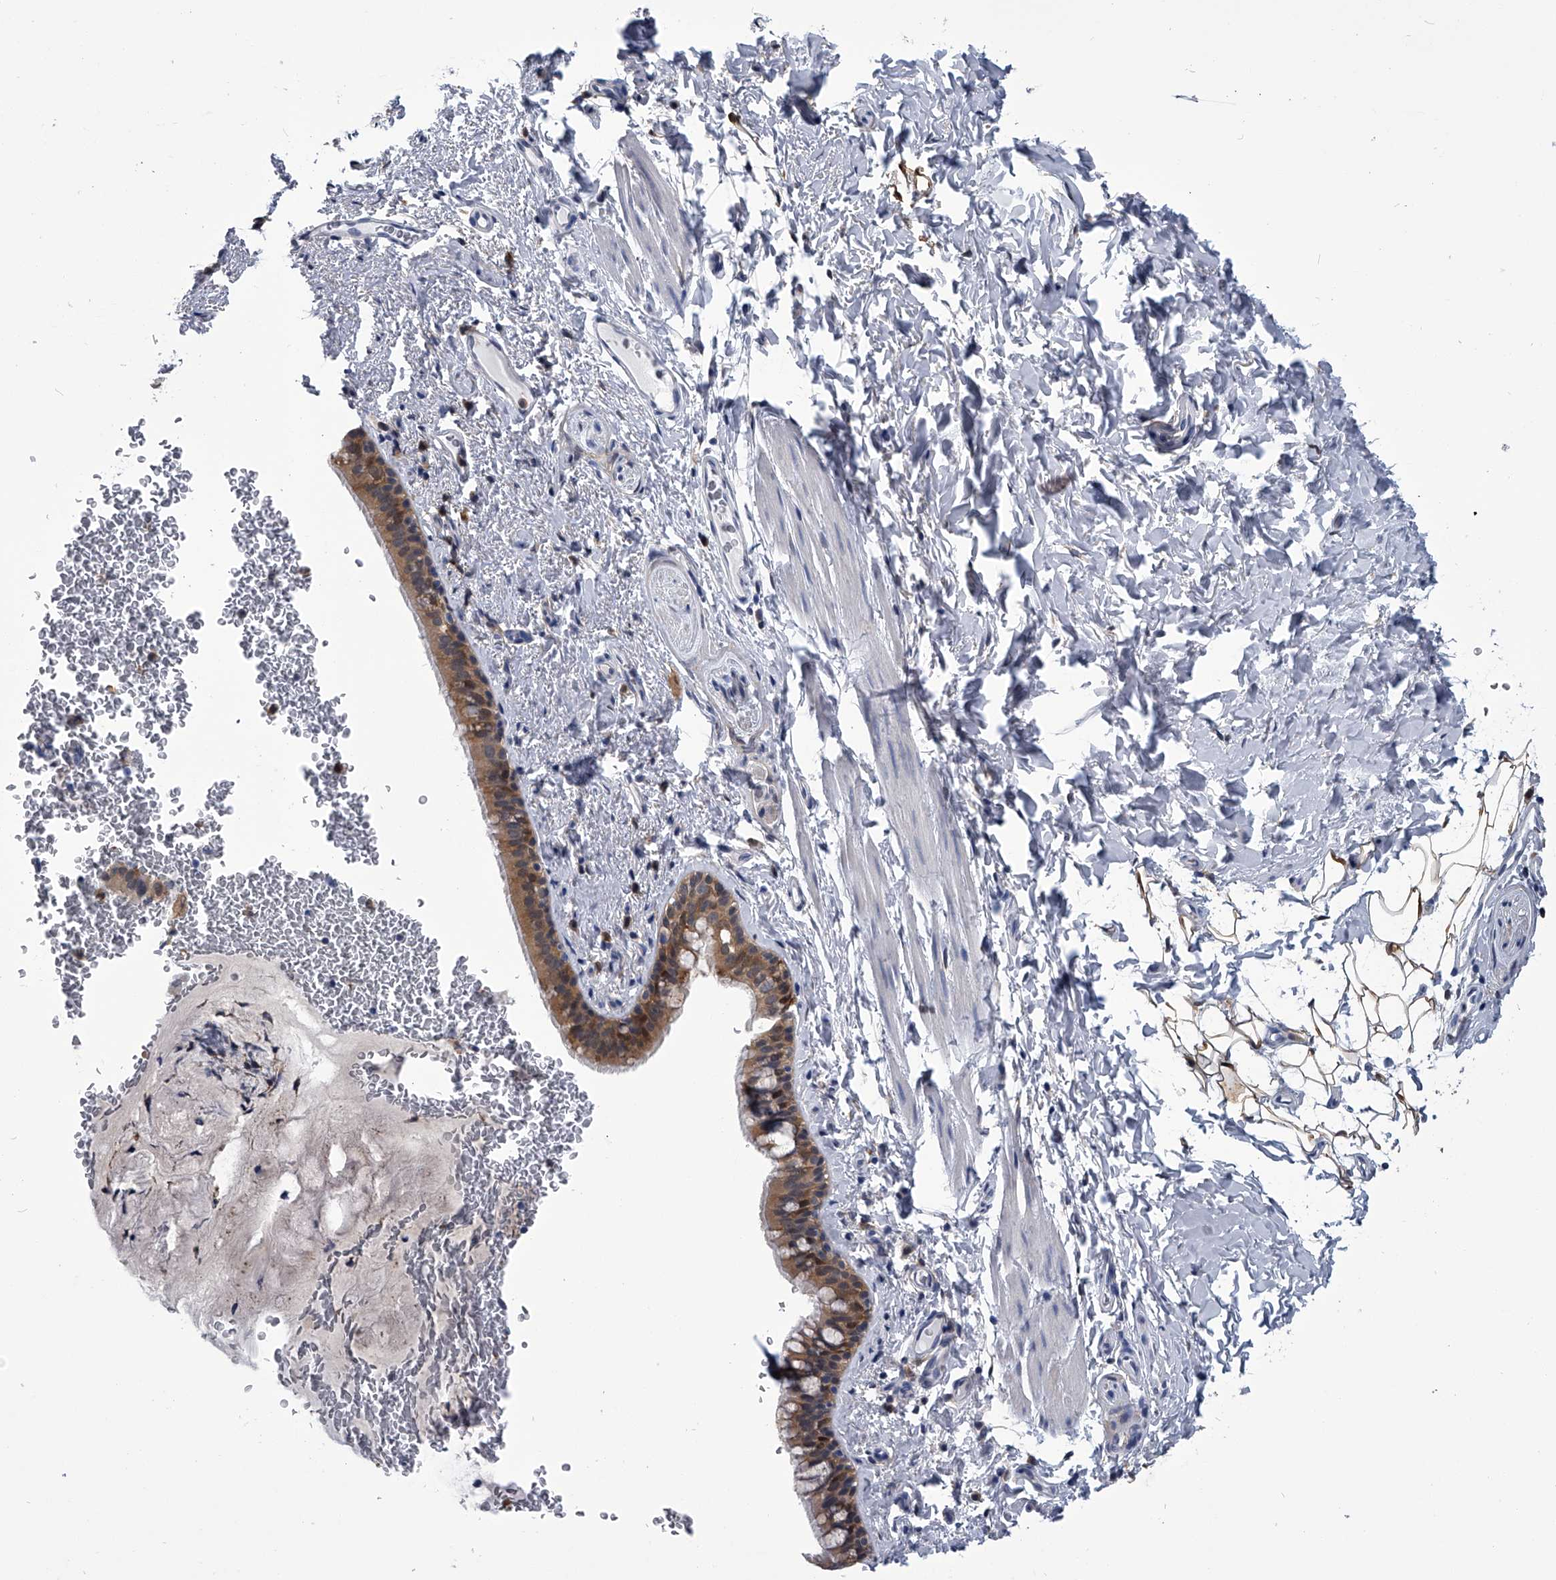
{"staining": {"intensity": "moderate", "quantity": ">75%", "location": "cytoplasmic/membranous"}, "tissue": "bronchus", "cell_type": "Respiratory epithelial cells", "image_type": "normal", "snomed": [{"axis": "morphology", "description": "Normal tissue, NOS"}, {"axis": "topography", "description": "Cartilage tissue"}, {"axis": "topography", "description": "Bronchus"}], "caption": "DAB (3,3'-diaminobenzidine) immunohistochemical staining of normal bronchus shows moderate cytoplasmic/membranous protein positivity in approximately >75% of respiratory epithelial cells.", "gene": "PDXK", "patient": {"sex": "female", "age": 36}}